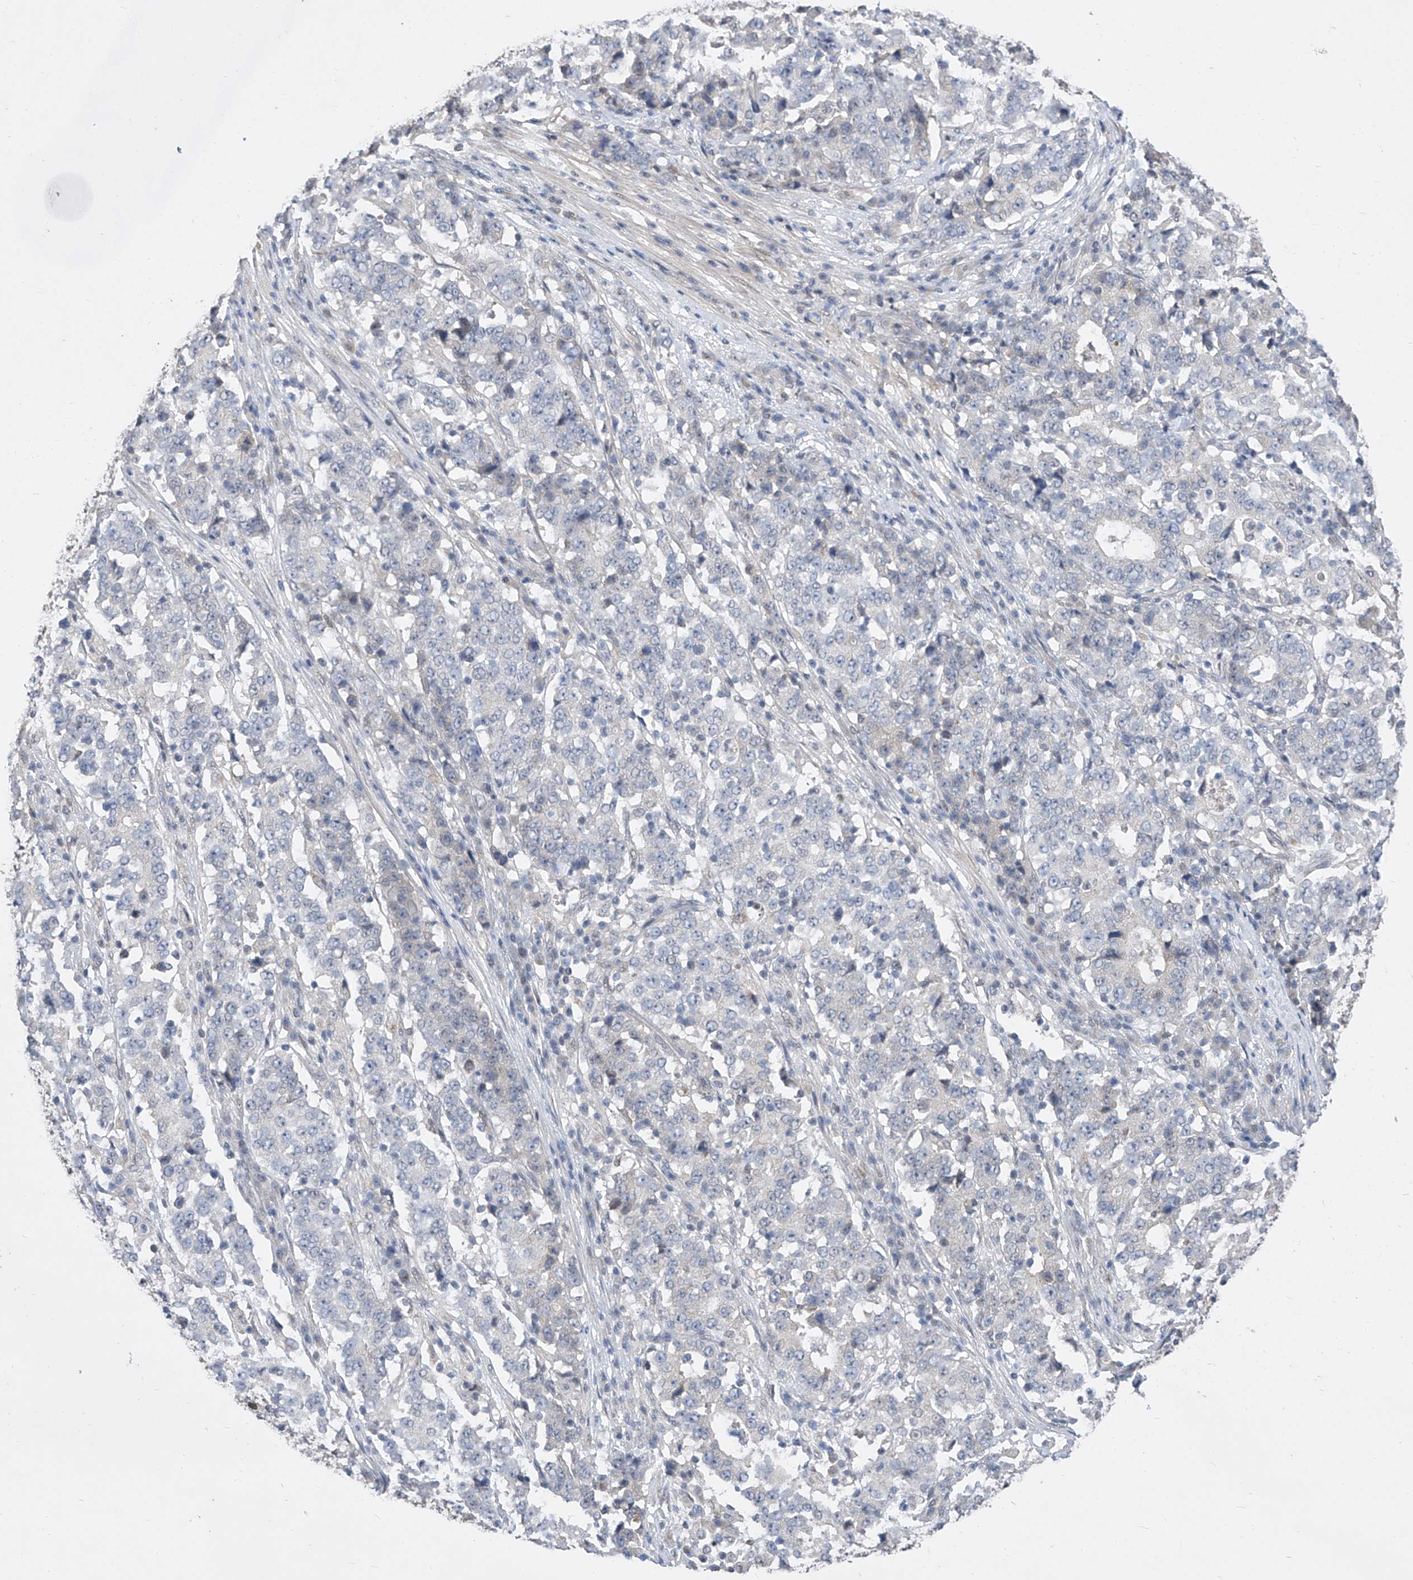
{"staining": {"intensity": "negative", "quantity": "none", "location": "none"}, "tissue": "stomach cancer", "cell_type": "Tumor cells", "image_type": "cancer", "snomed": [{"axis": "morphology", "description": "Adenocarcinoma, NOS"}, {"axis": "topography", "description": "Stomach"}], "caption": "Tumor cells show no significant staining in adenocarcinoma (stomach).", "gene": "CETN2", "patient": {"sex": "male", "age": 59}}